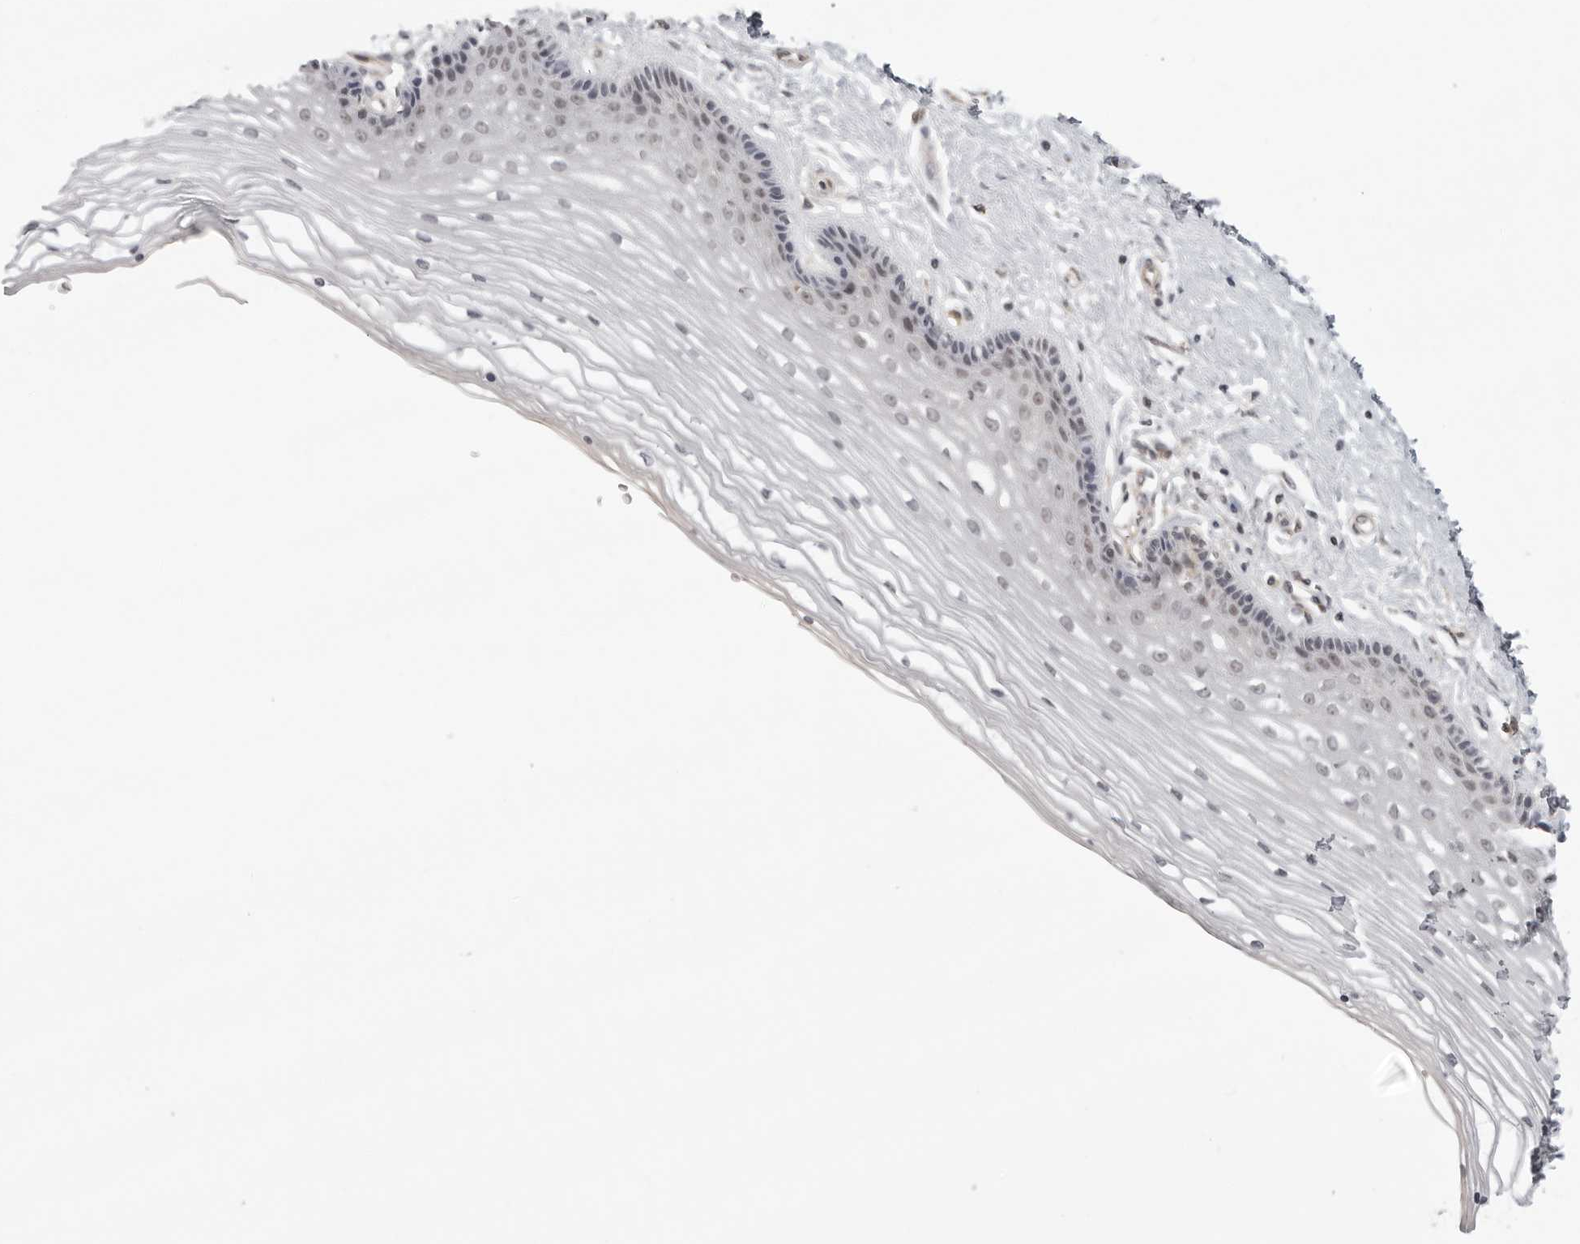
{"staining": {"intensity": "weak", "quantity": "<25%", "location": "nuclear"}, "tissue": "vagina", "cell_type": "Squamous epithelial cells", "image_type": "normal", "snomed": [{"axis": "morphology", "description": "Normal tissue, NOS"}, {"axis": "topography", "description": "Vagina"}], "caption": "This histopathology image is of benign vagina stained with immunohistochemistry (IHC) to label a protein in brown with the nuclei are counter-stained blue. There is no positivity in squamous epithelial cells. (DAB (3,3'-diaminobenzidine) immunohistochemistry (IHC) visualized using brightfield microscopy, high magnification).", "gene": "TUT4", "patient": {"sex": "female", "age": 46}}